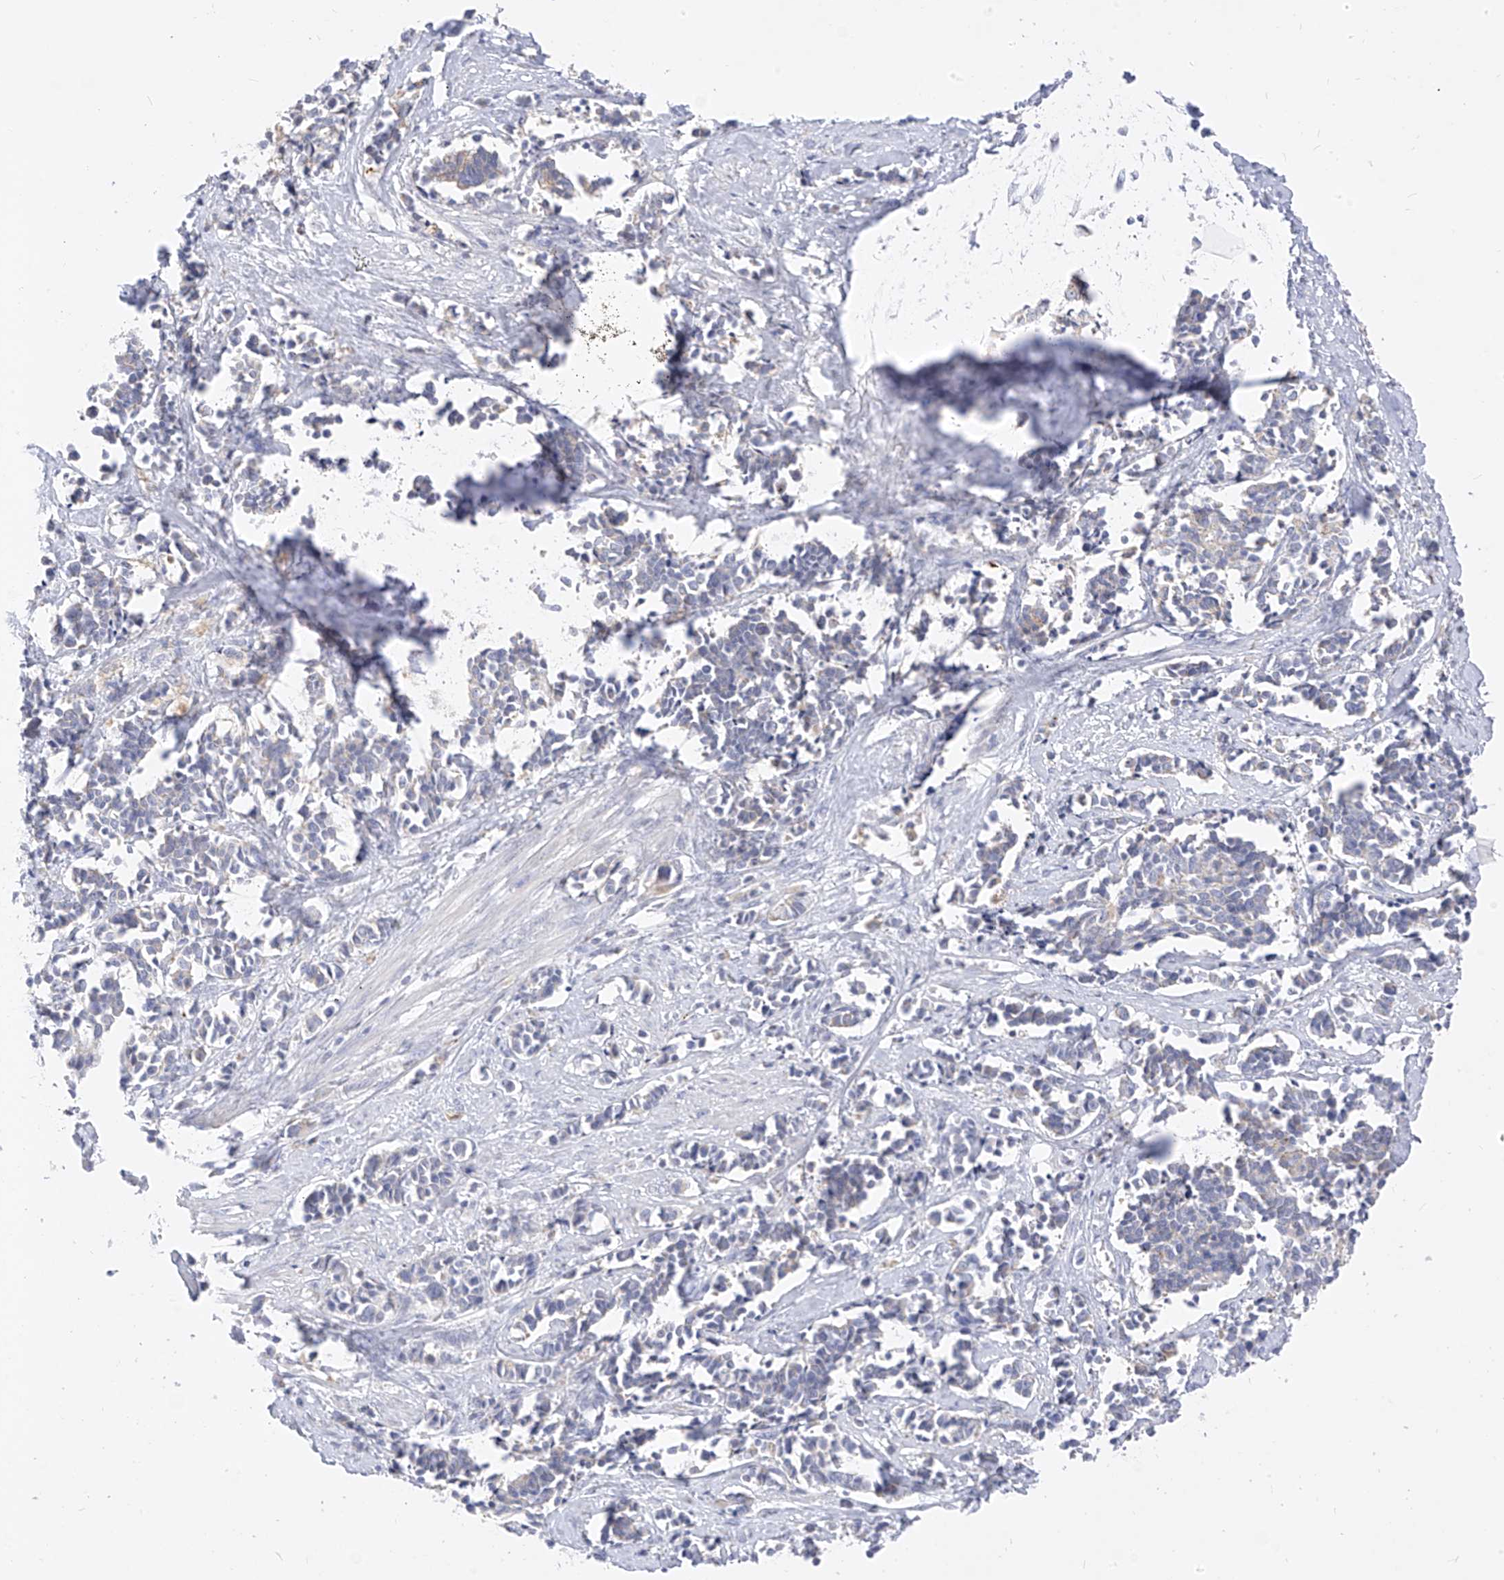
{"staining": {"intensity": "negative", "quantity": "none", "location": "none"}, "tissue": "cervical cancer", "cell_type": "Tumor cells", "image_type": "cancer", "snomed": [{"axis": "morphology", "description": "Normal tissue, NOS"}, {"axis": "morphology", "description": "Squamous cell carcinoma, NOS"}, {"axis": "topography", "description": "Cervix"}], "caption": "Protein analysis of cervical cancer reveals no significant positivity in tumor cells. The staining was performed using DAB to visualize the protein expression in brown, while the nuclei were stained in blue with hematoxylin (Magnification: 20x).", "gene": "ZNF404", "patient": {"sex": "female", "age": 35}}